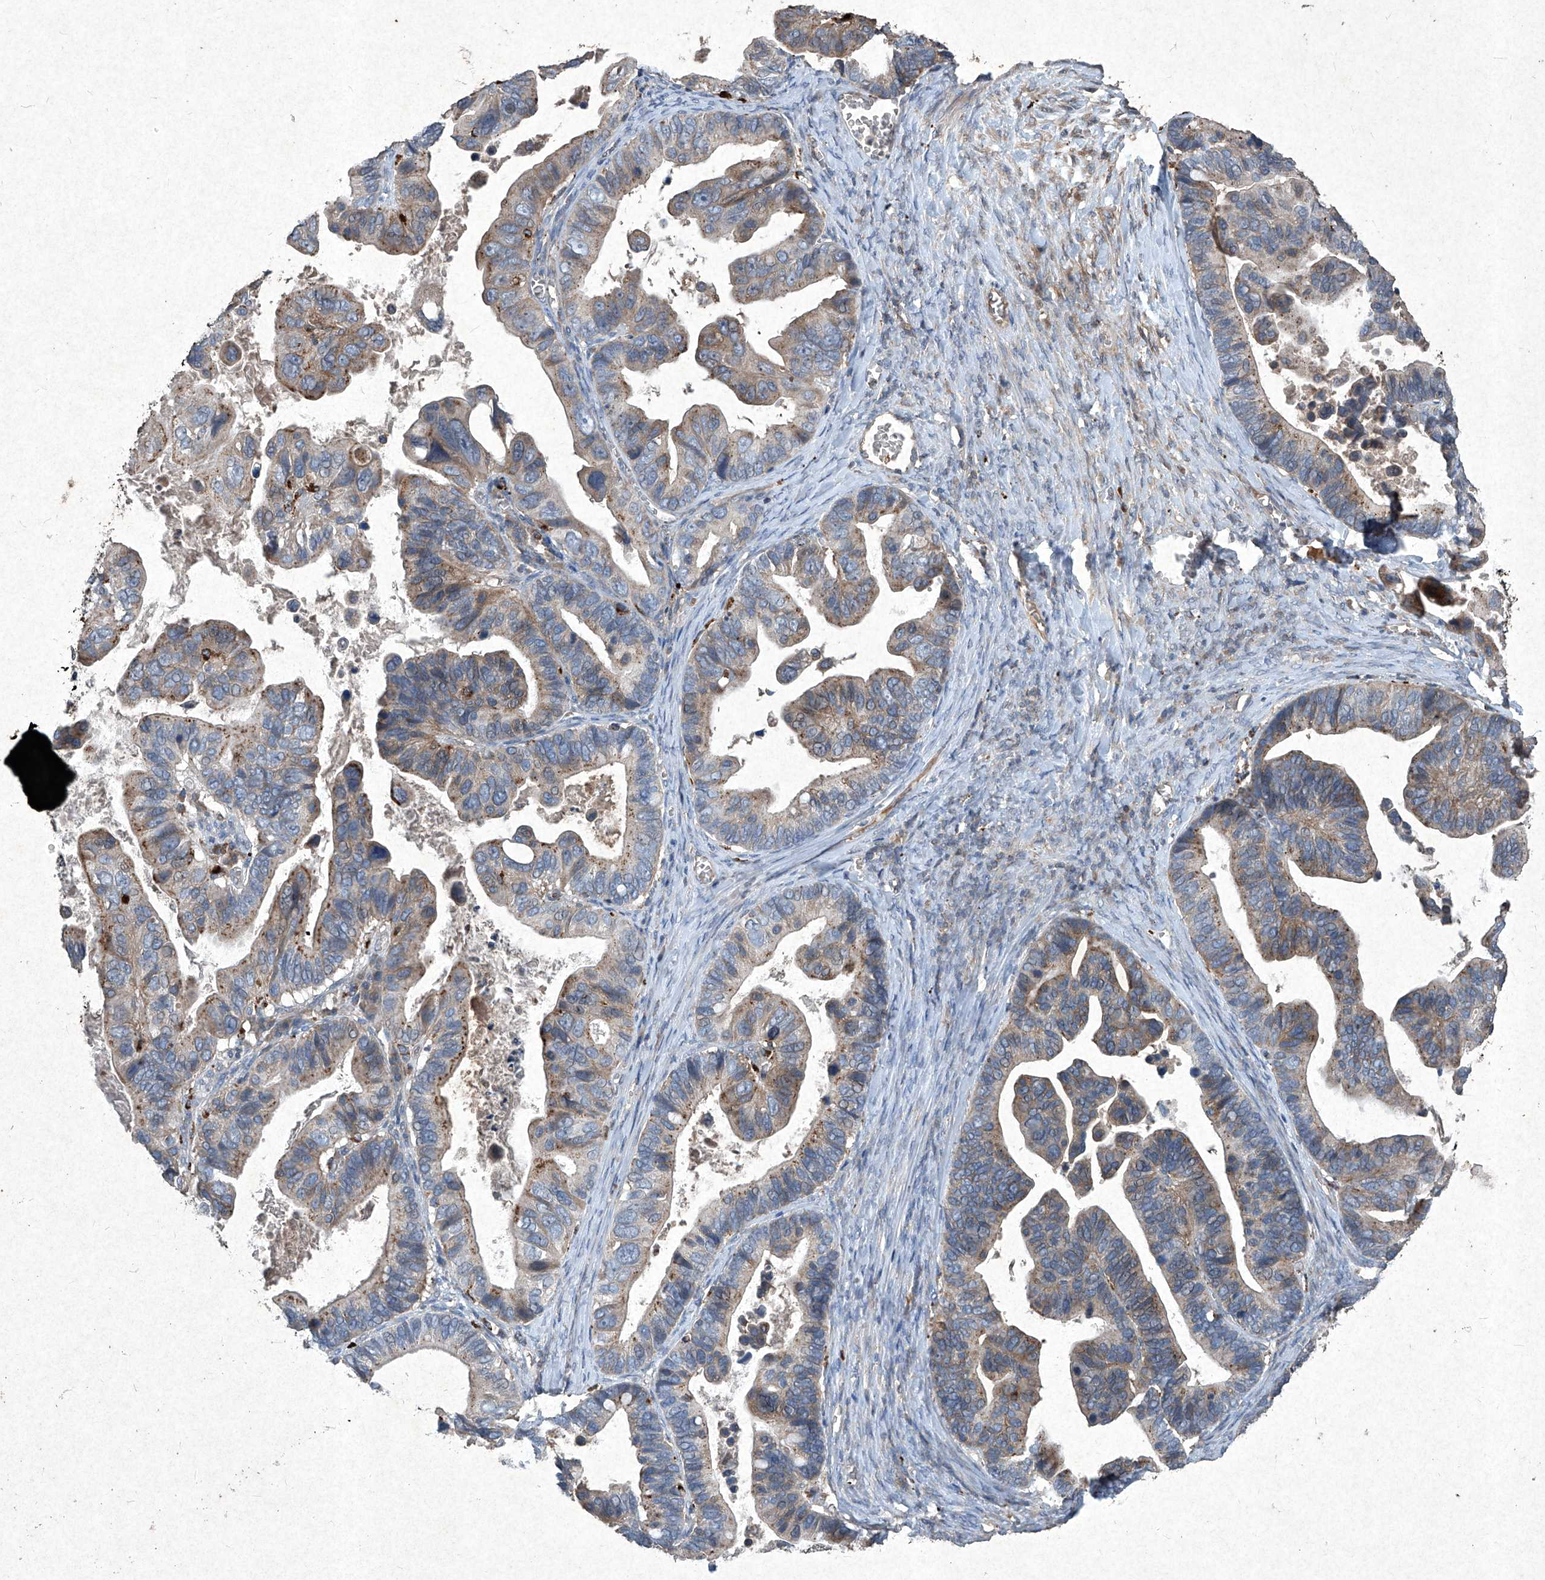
{"staining": {"intensity": "moderate", "quantity": "25%-75%", "location": "cytoplasmic/membranous"}, "tissue": "ovarian cancer", "cell_type": "Tumor cells", "image_type": "cancer", "snomed": [{"axis": "morphology", "description": "Cystadenocarcinoma, serous, NOS"}, {"axis": "topography", "description": "Ovary"}], "caption": "This is a photomicrograph of immunohistochemistry staining of ovarian cancer, which shows moderate staining in the cytoplasmic/membranous of tumor cells.", "gene": "MED16", "patient": {"sex": "female", "age": 56}}